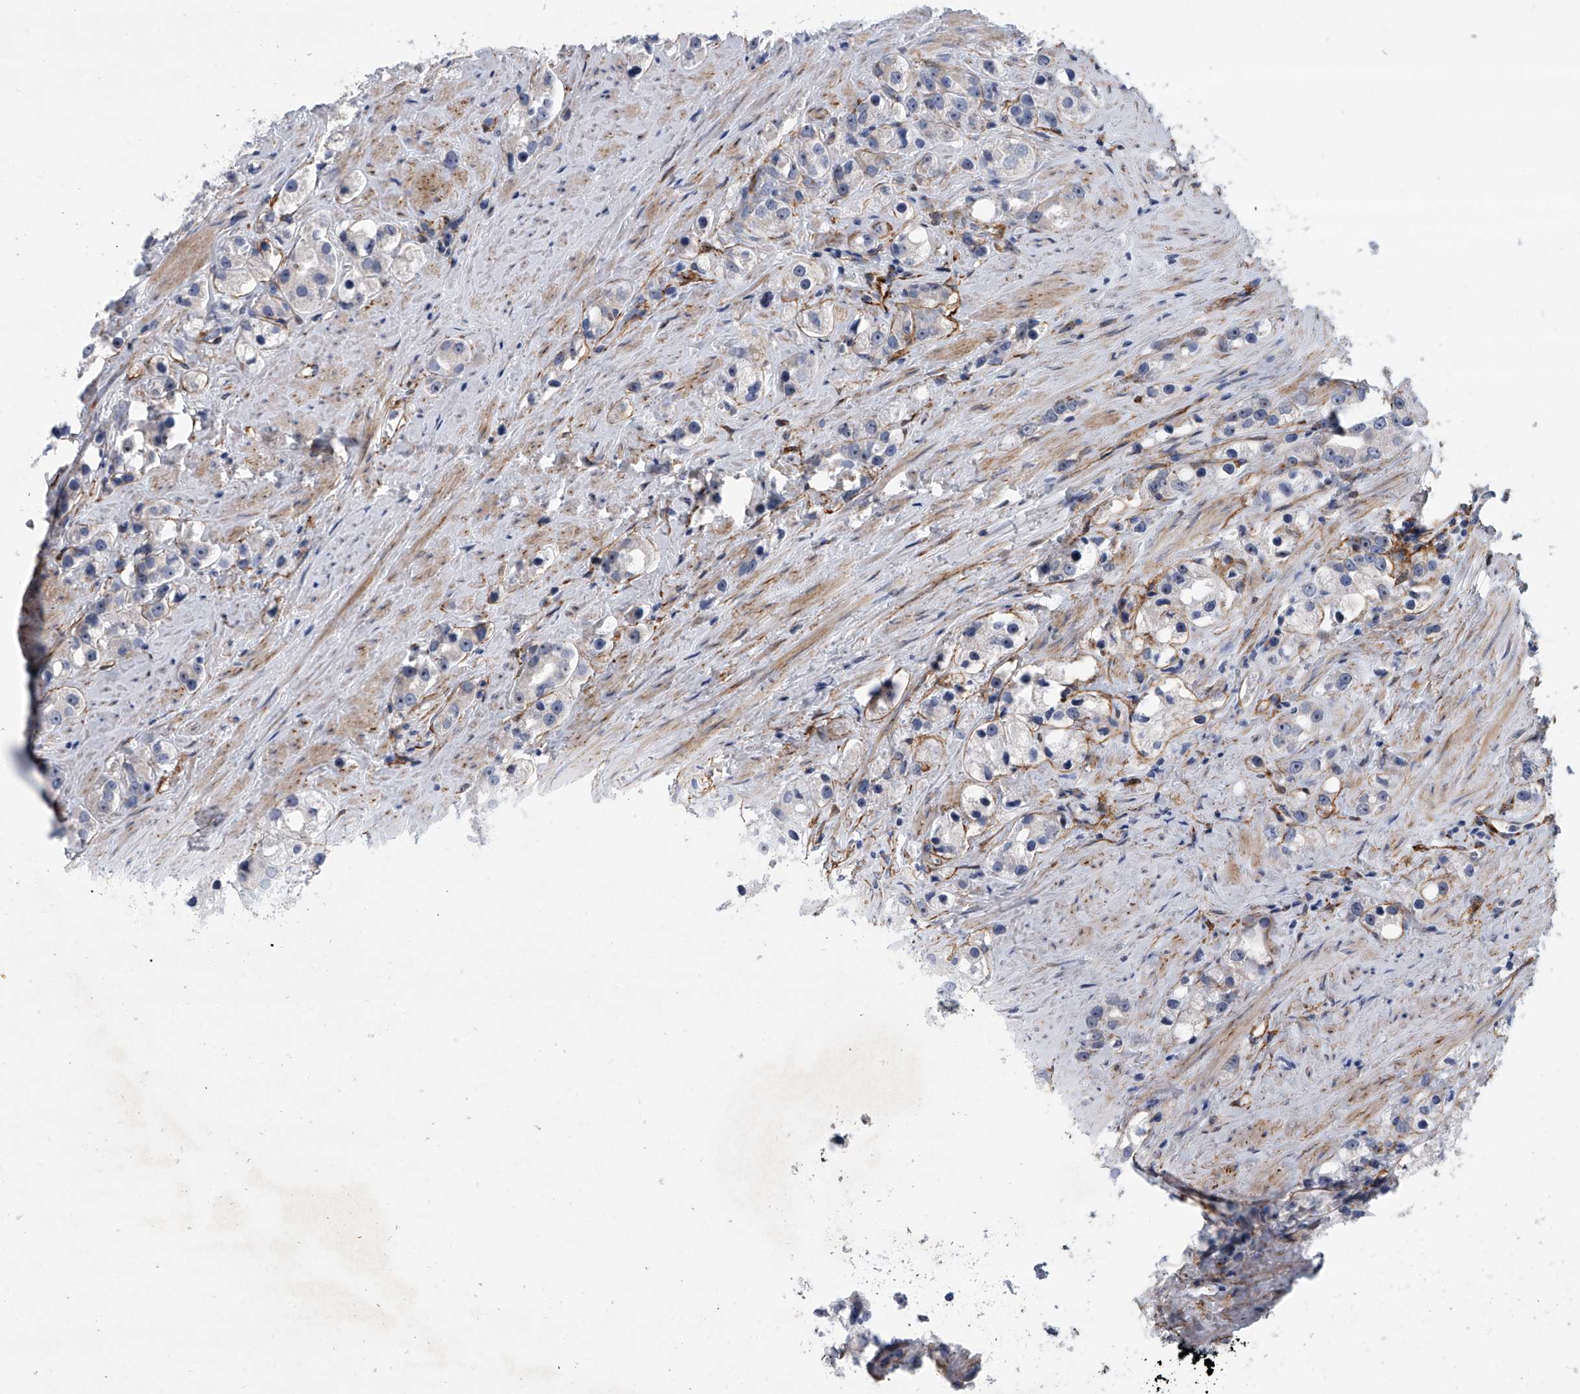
{"staining": {"intensity": "negative", "quantity": "none", "location": "none"}, "tissue": "prostate cancer", "cell_type": "Tumor cells", "image_type": "cancer", "snomed": [{"axis": "morphology", "description": "Adenocarcinoma, NOS"}, {"axis": "topography", "description": "Prostate"}], "caption": "A histopathology image of human prostate cancer (adenocarcinoma) is negative for staining in tumor cells.", "gene": "ALG14", "patient": {"sex": "male", "age": 79}}